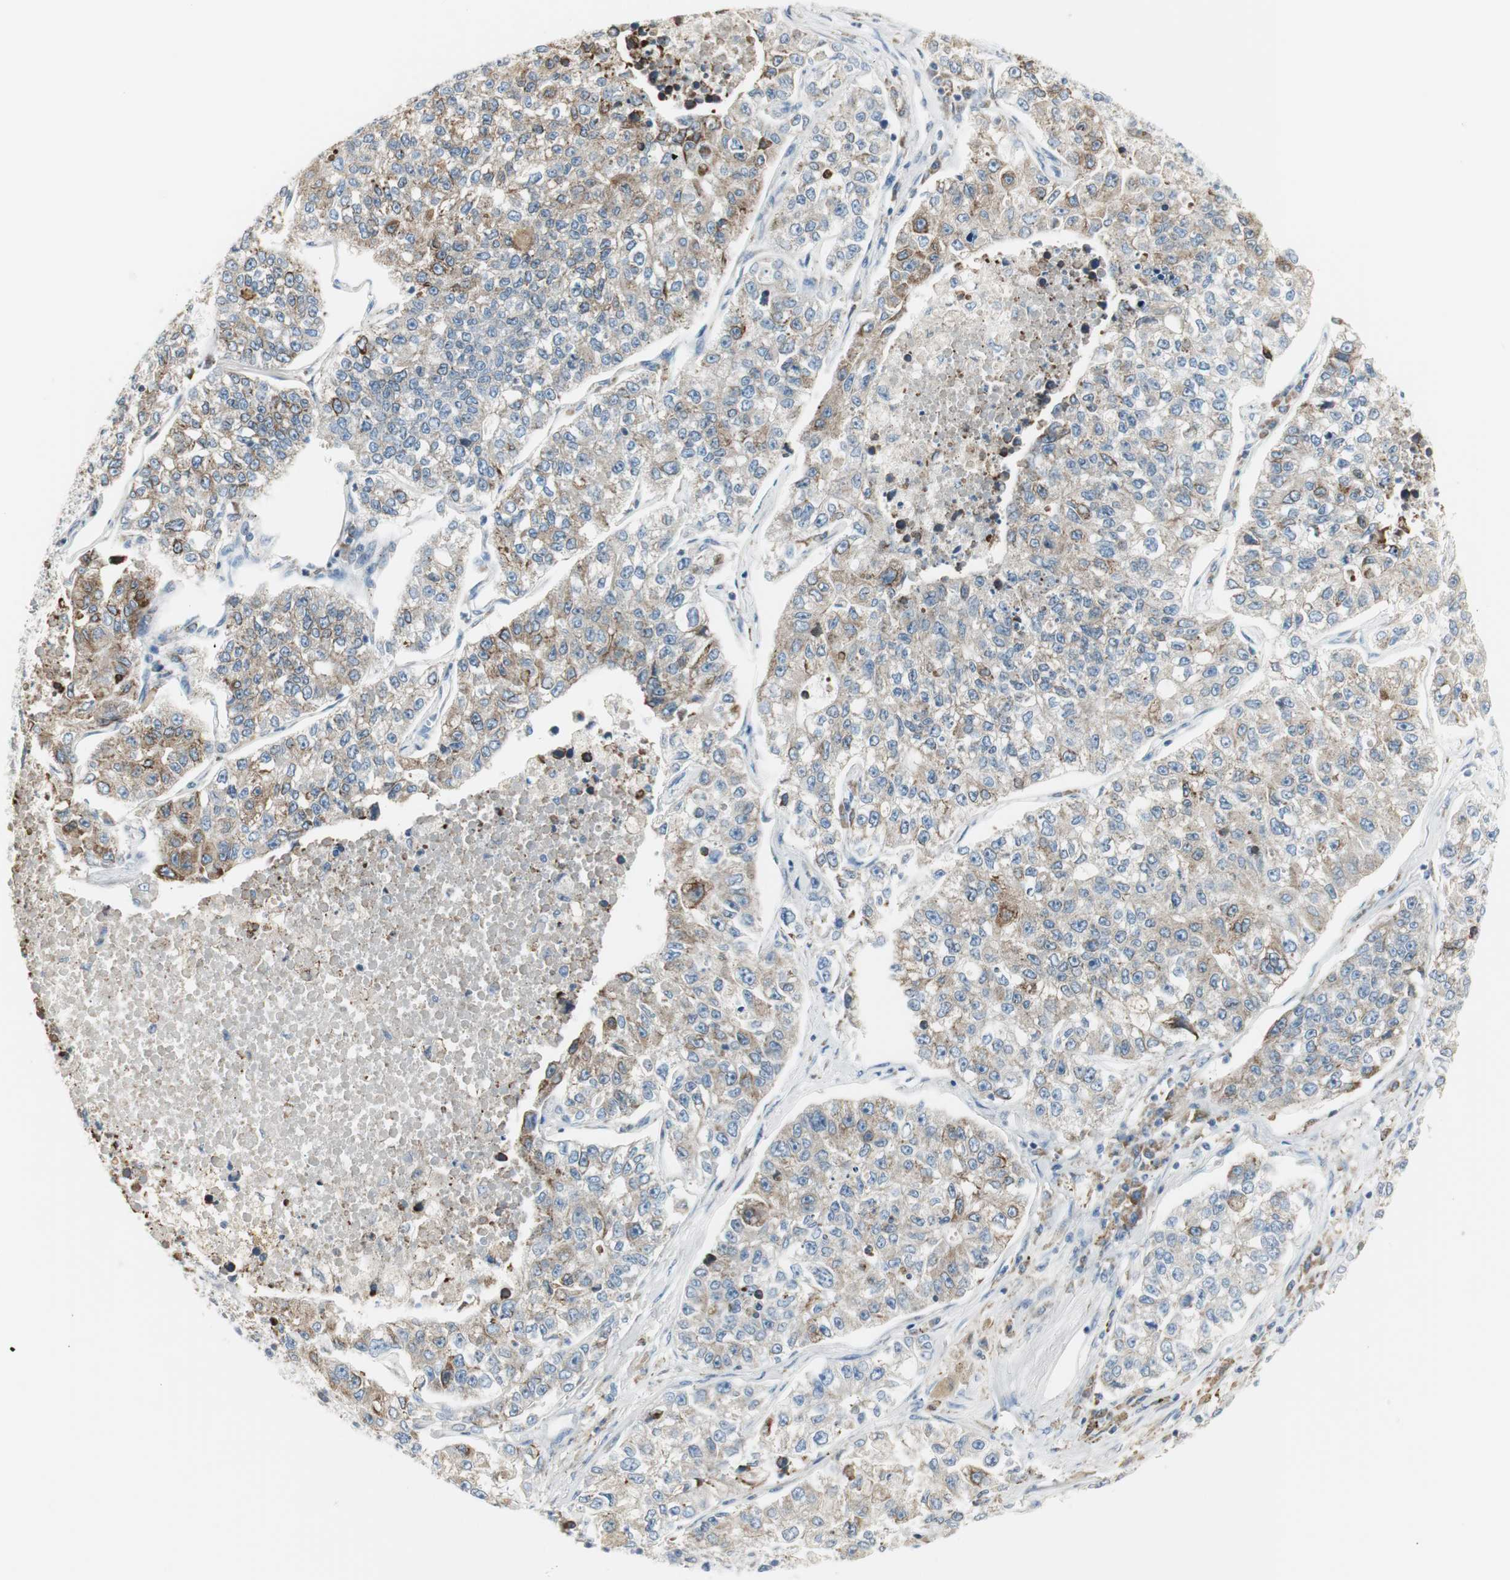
{"staining": {"intensity": "moderate", "quantity": "25%-75%", "location": "cytoplasmic/membranous"}, "tissue": "lung cancer", "cell_type": "Tumor cells", "image_type": "cancer", "snomed": [{"axis": "morphology", "description": "Adenocarcinoma, NOS"}, {"axis": "topography", "description": "Lung"}], "caption": "Immunohistochemical staining of lung cancer reveals moderate cytoplasmic/membranous protein positivity in approximately 25%-75% of tumor cells.", "gene": "TNFSF11", "patient": {"sex": "male", "age": 49}}